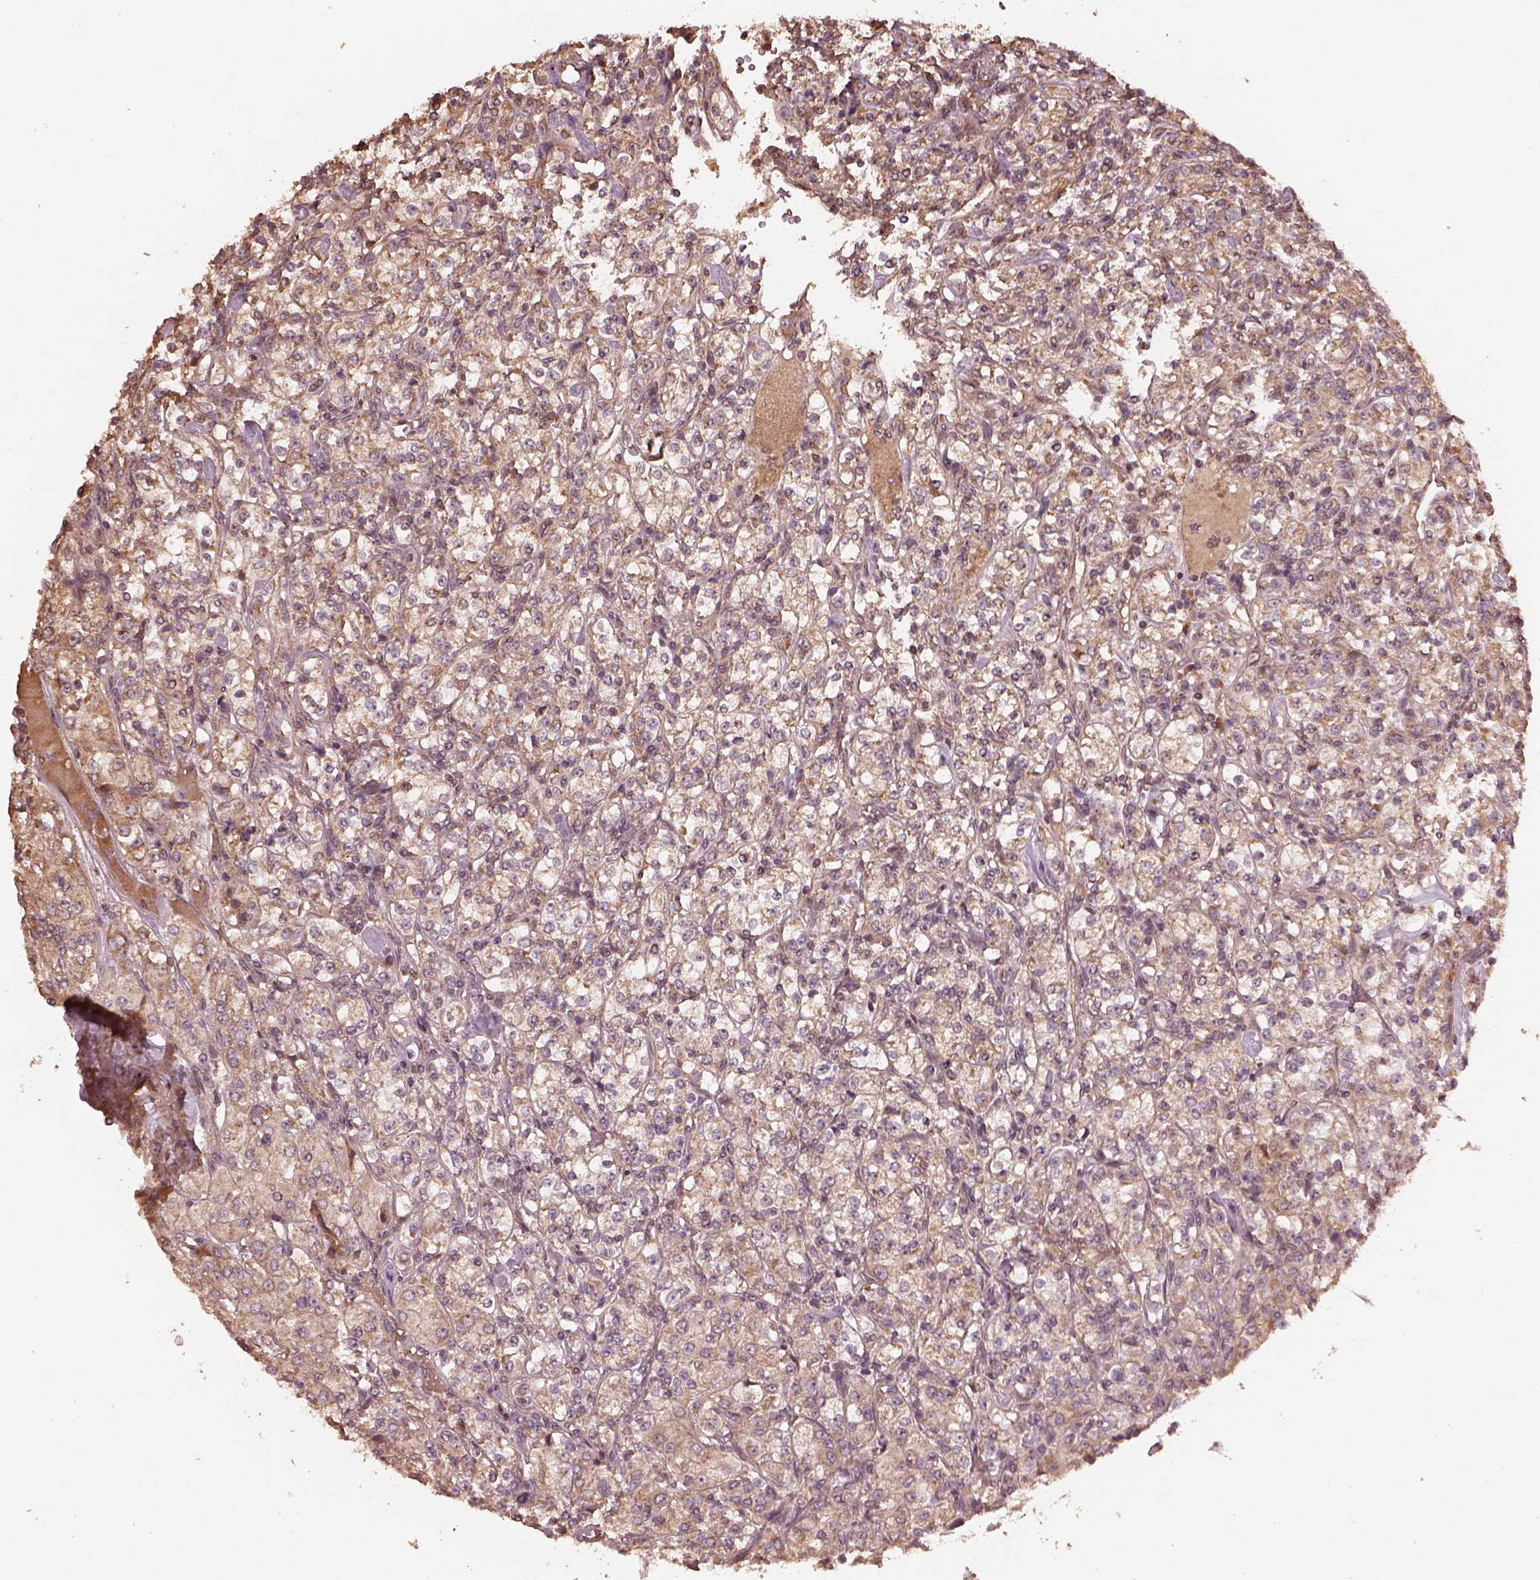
{"staining": {"intensity": "moderate", "quantity": "25%-75%", "location": "cytoplasmic/membranous"}, "tissue": "renal cancer", "cell_type": "Tumor cells", "image_type": "cancer", "snomed": [{"axis": "morphology", "description": "Adenocarcinoma, NOS"}, {"axis": "topography", "description": "Kidney"}], "caption": "Brown immunohistochemical staining in human renal cancer shows moderate cytoplasmic/membranous positivity in about 25%-75% of tumor cells. Using DAB (brown) and hematoxylin (blue) stains, captured at high magnification using brightfield microscopy.", "gene": "METTL4", "patient": {"sex": "male", "age": 77}}